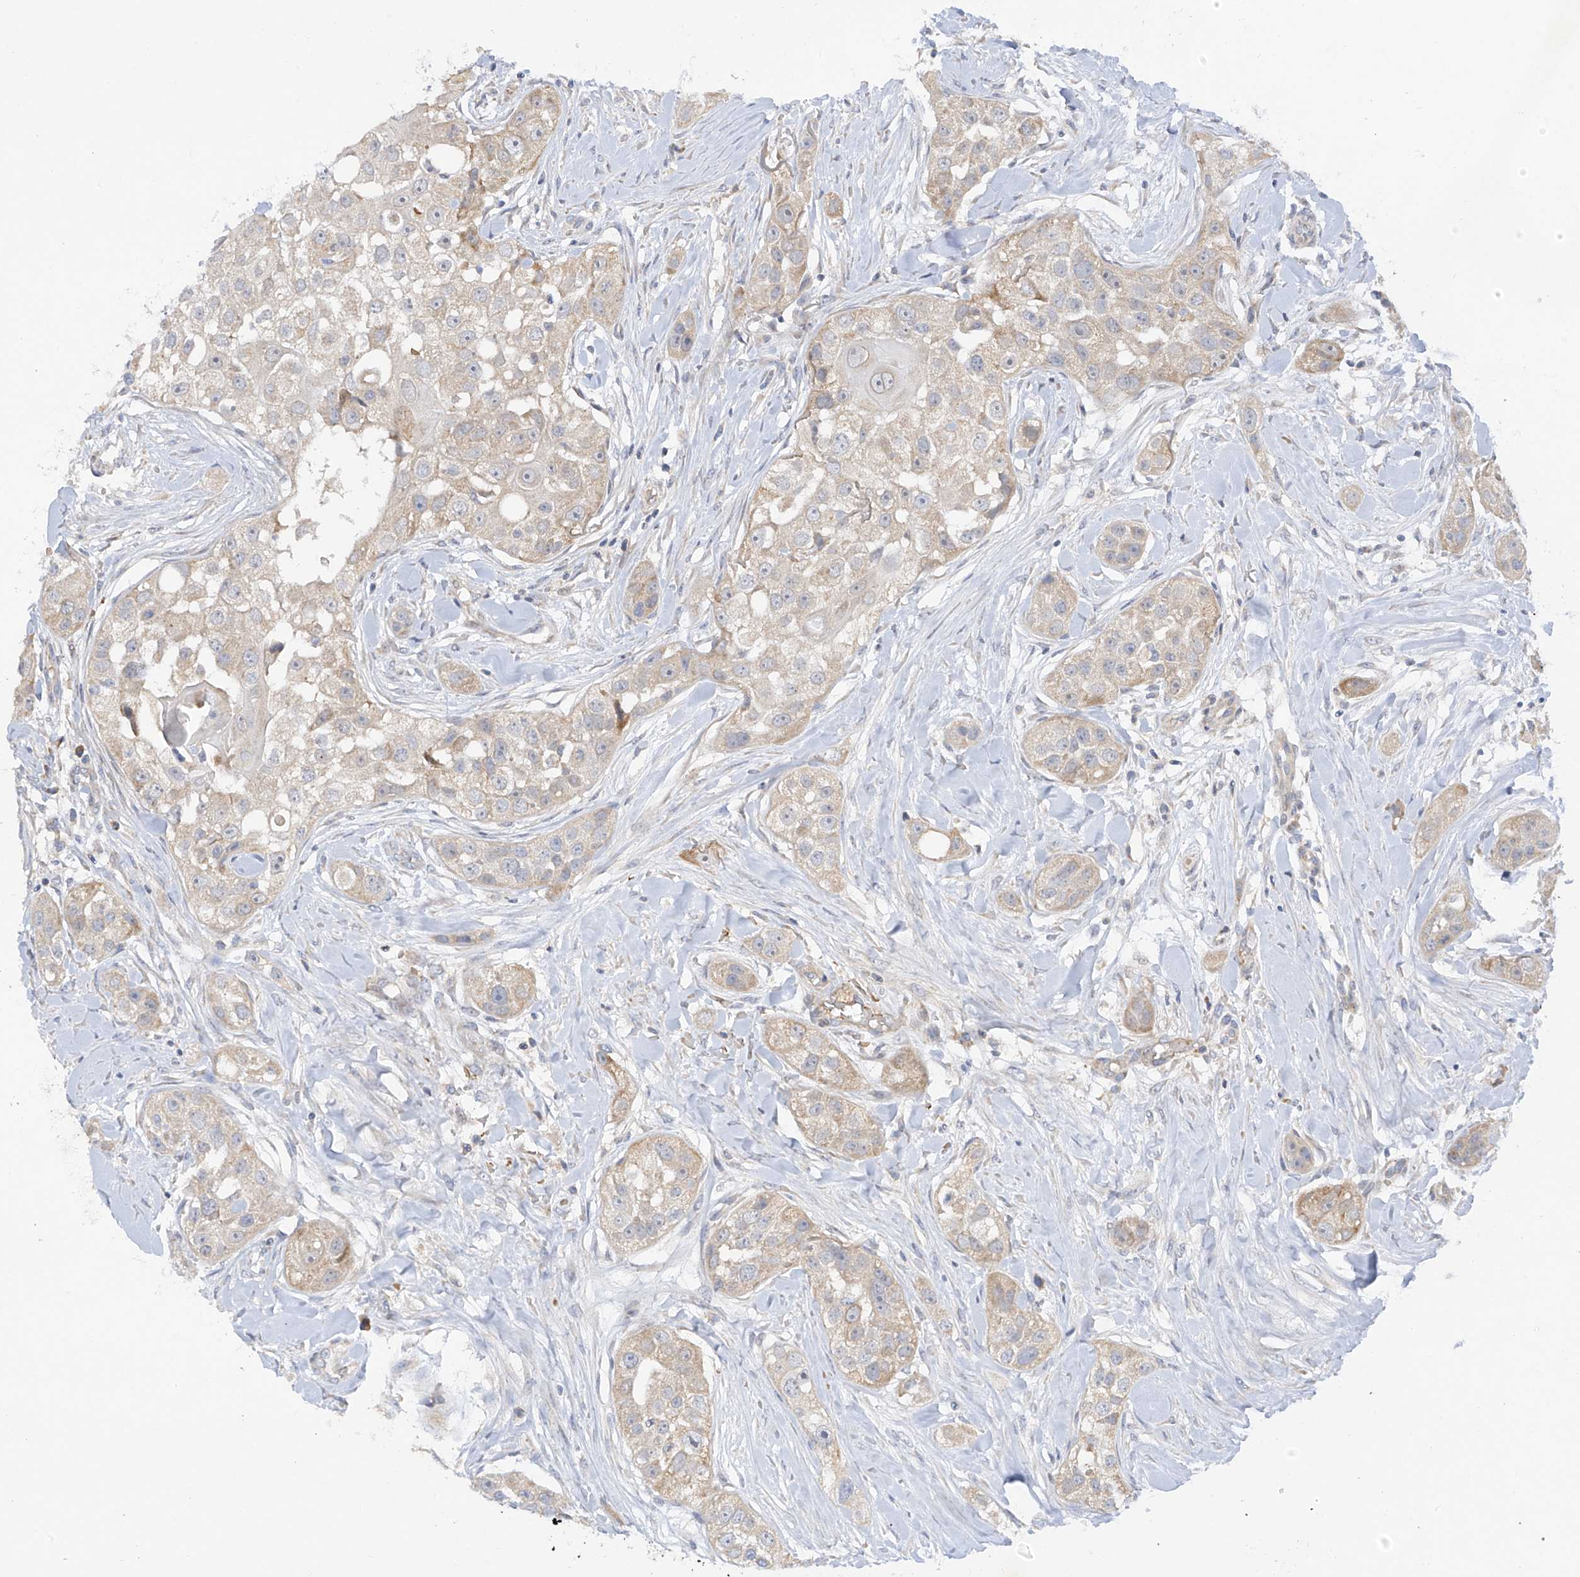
{"staining": {"intensity": "weak", "quantity": "25%-75%", "location": "cytoplasmic/membranous"}, "tissue": "head and neck cancer", "cell_type": "Tumor cells", "image_type": "cancer", "snomed": [{"axis": "morphology", "description": "Normal tissue, NOS"}, {"axis": "morphology", "description": "Squamous cell carcinoma, NOS"}, {"axis": "topography", "description": "Skeletal muscle"}, {"axis": "topography", "description": "Head-Neck"}], "caption": "Immunohistochemical staining of human head and neck squamous cell carcinoma shows low levels of weak cytoplasmic/membranous staining in approximately 25%-75% of tumor cells.", "gene": "METTL18", "patient": {"sex": "male", "age": 51}}